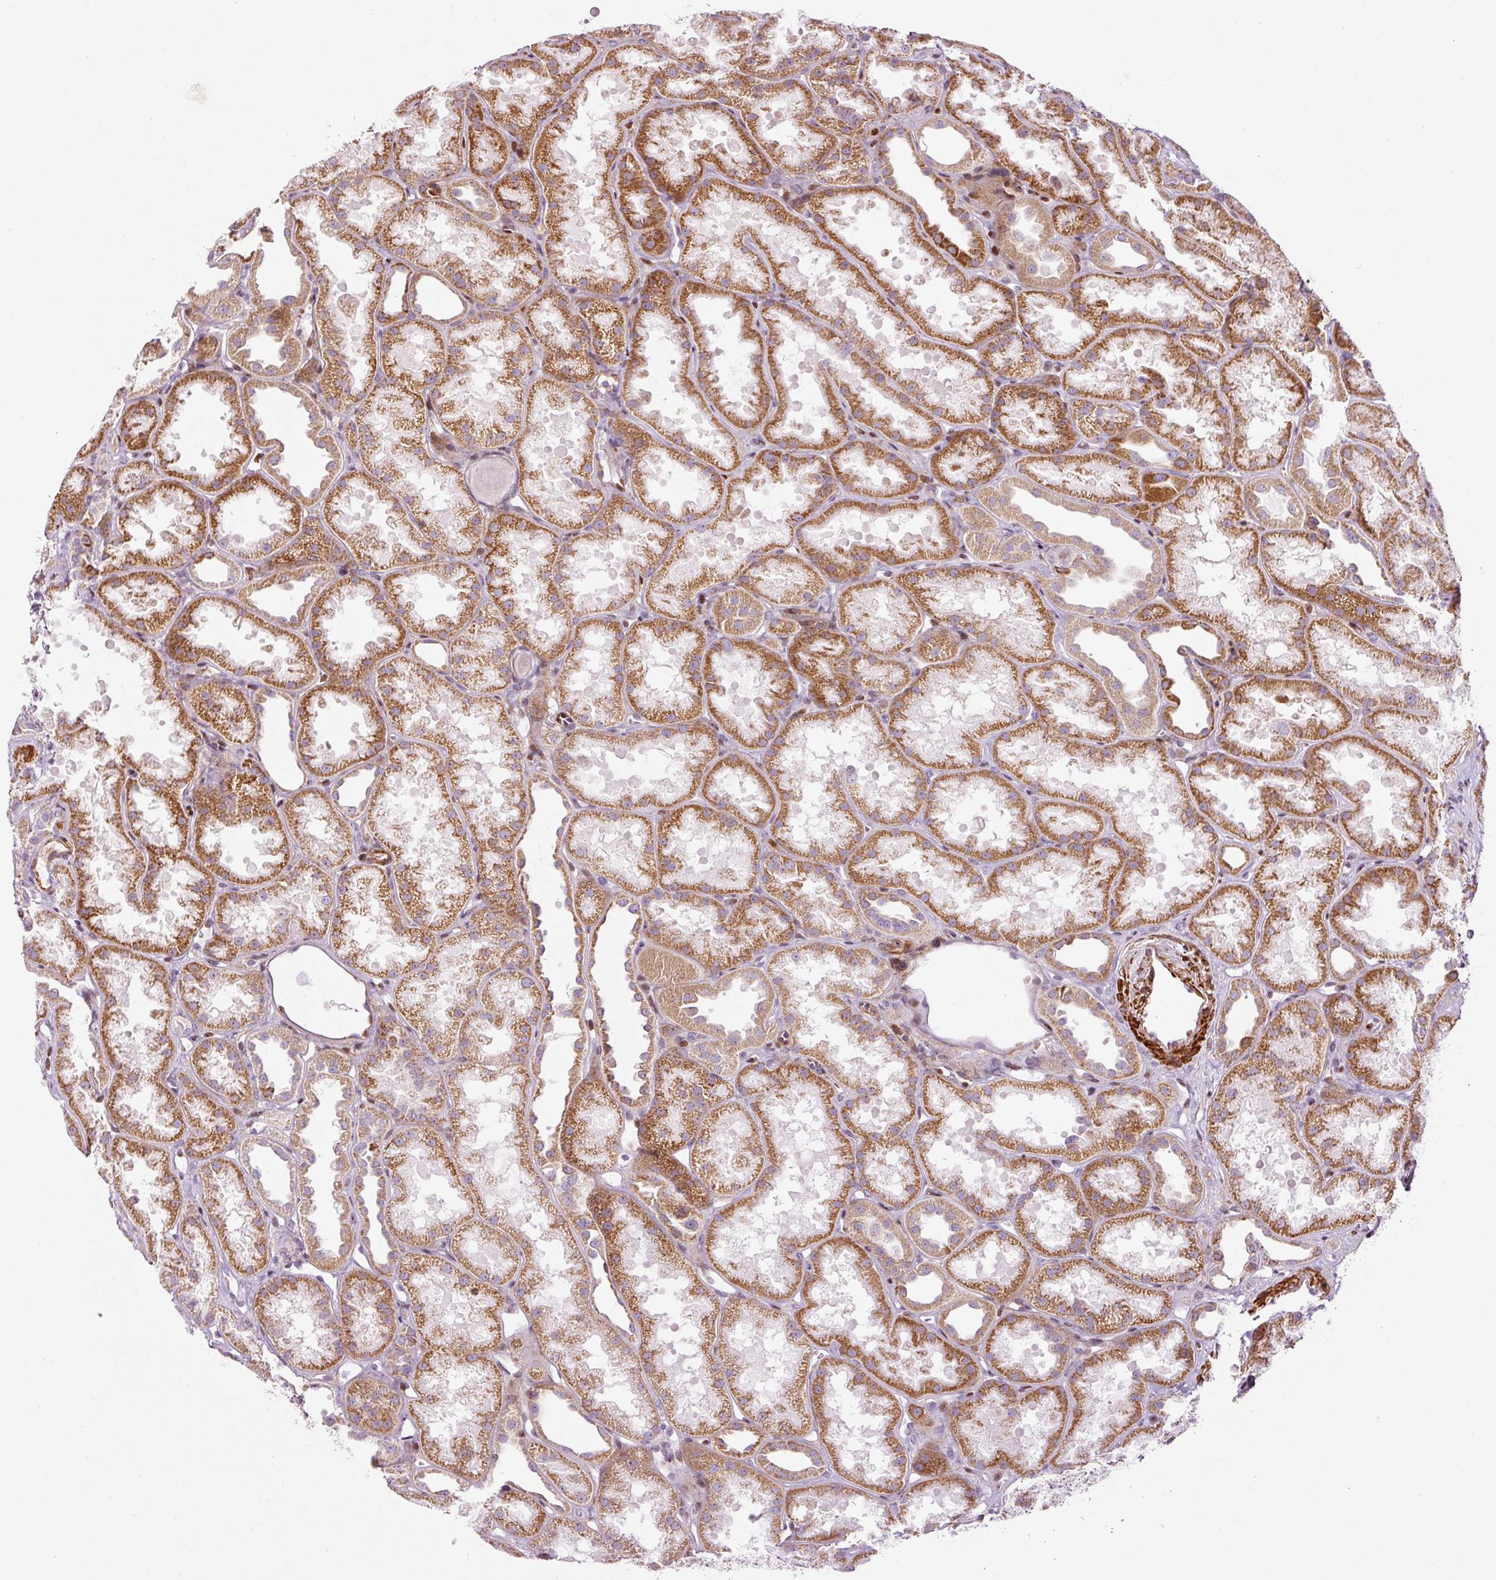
{"staining": {"intensity": "moderate", "quantity": "25%-75%", "location": "nuclear"}, "tissue": "kidney", "cell_type": "Cells in glomeruli", "image_type": "normal", "snomed": [{"axis": "morphology", "description": "Normal tissue, NOS"}, {"axis": "topography", "description": "Kidney"}], "caption": "Brown immunohistochemical staining in unremarkable kidney displays moderate nuclear expression in approximately 25%-75% of cells in glomeruli.", "gene": "ANKRD20A1", "patient": {"sex": "male", "age": 61}}